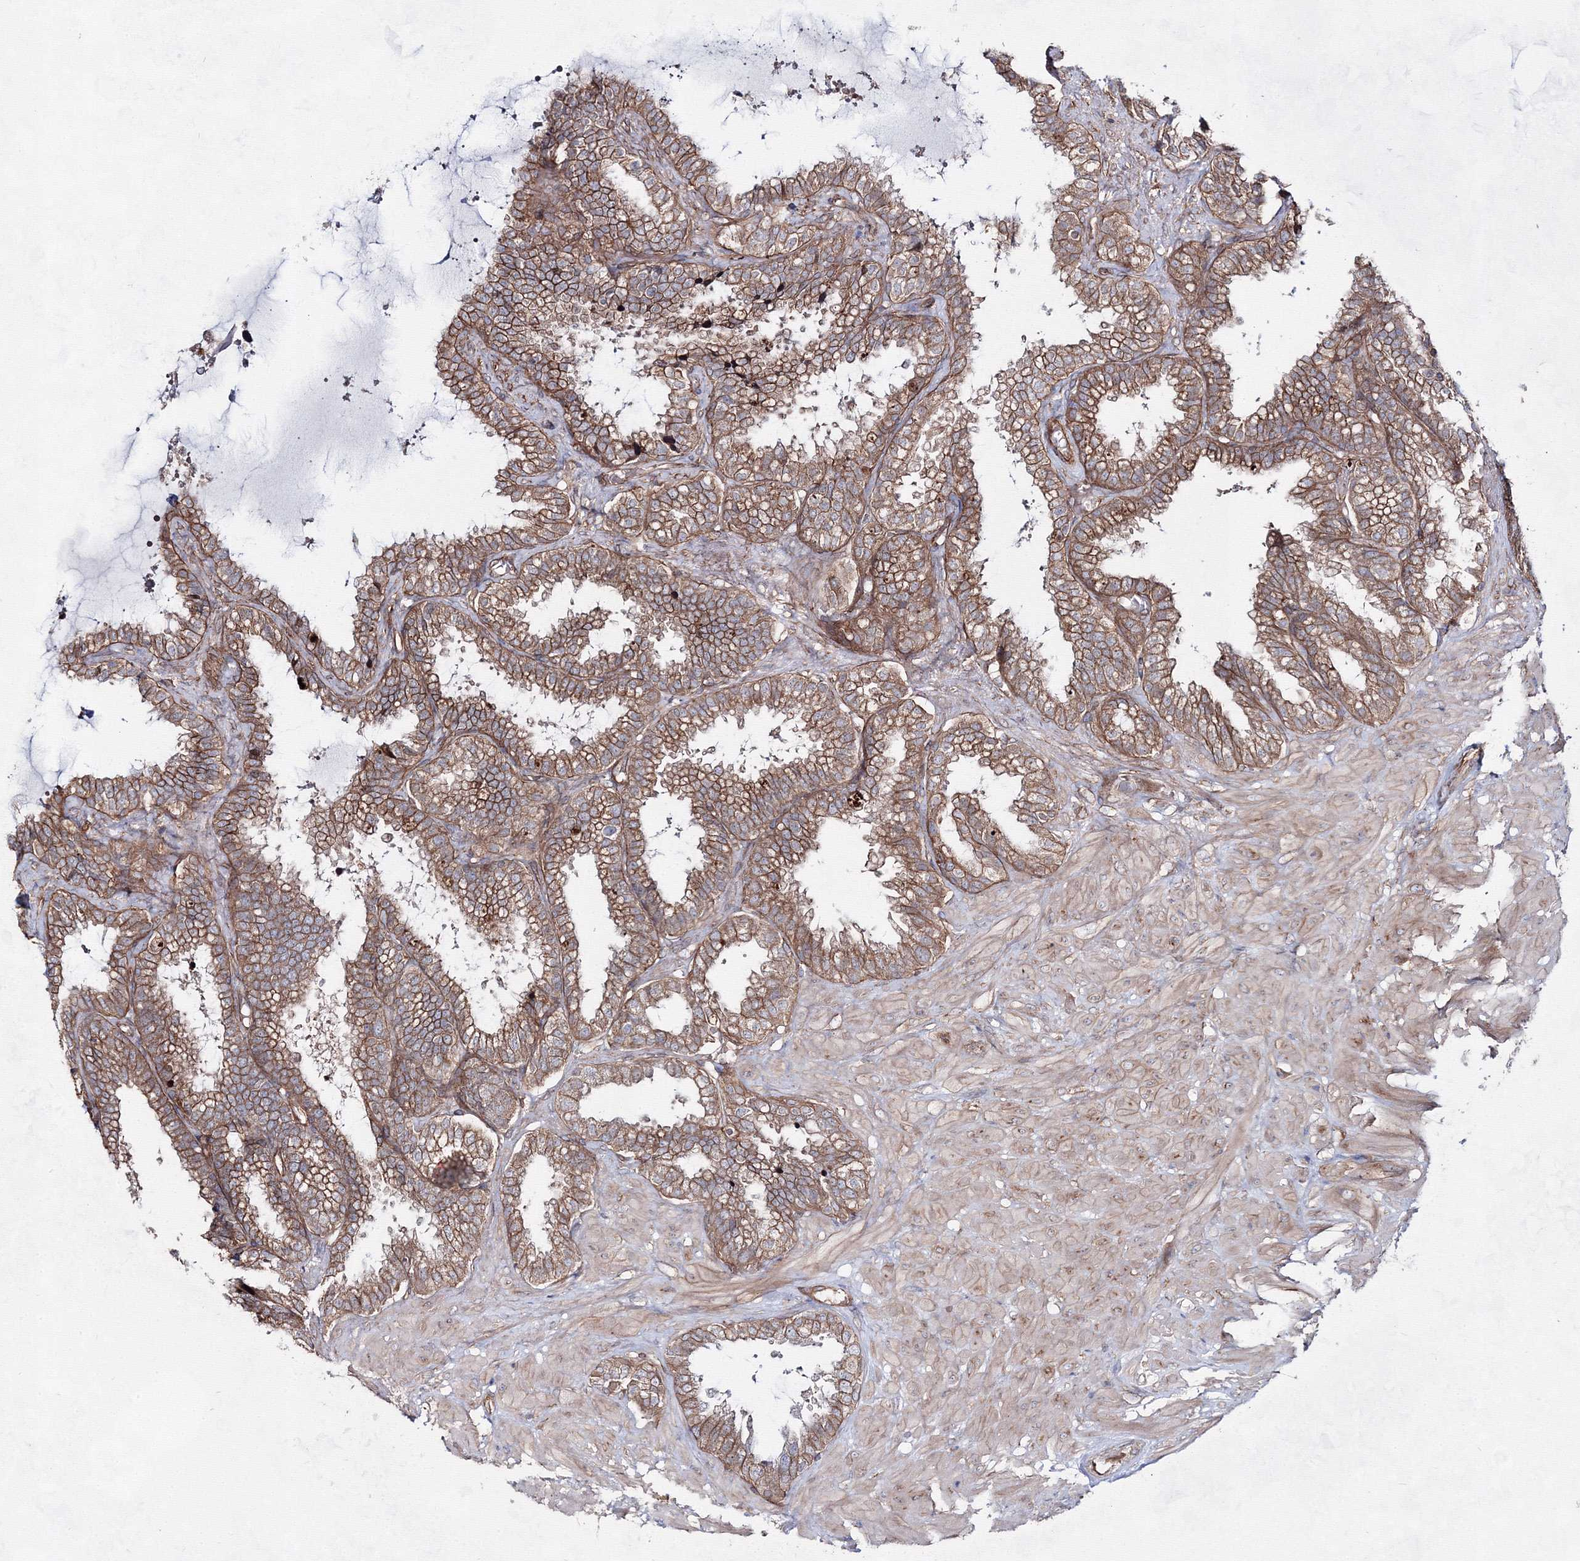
{"staining": {"intensity": "moderate", "quantity": ">75%", "location": "cytoplasmic/membranous"}, "tissue": "seminal vesicle", "cell_type": "Glandular cells", "image_type": "normal", "snomed": [{"axis": "morphology", "description": "Normal tissue, NOS"}, {"axis": "topography", "description": "Seminal veicle"}], "caption": "An IHC image of unremarkable tissue is shown. Protein staining in brown highlights moderate cytoplasmic/membranous positivity in seminal vesicle within glandular cells. (DAB = brown stain, brightfield microscopy at high magnification).", "gene": "EXOC6", "patient": {"sex": "male", "age": 46}}